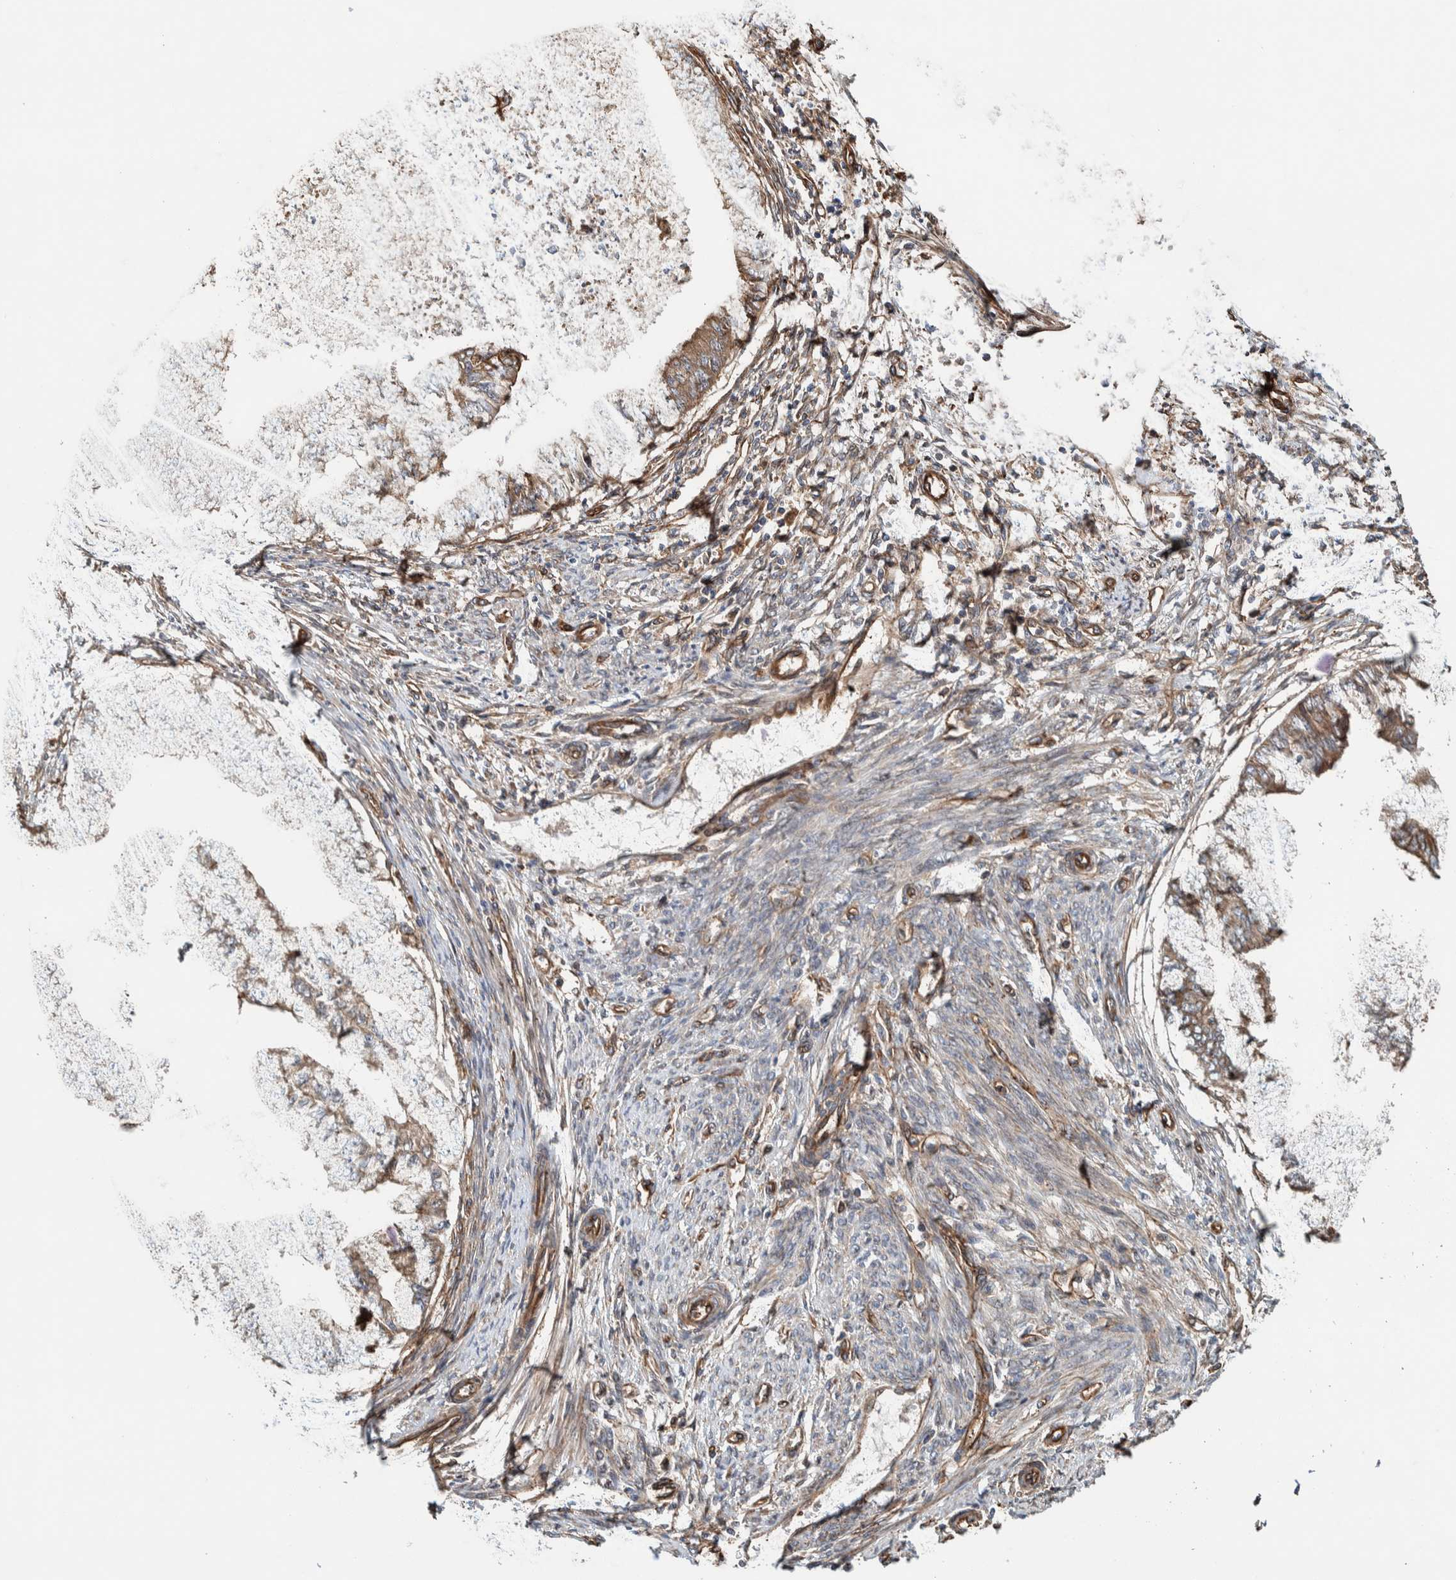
{"staining": {"intensity": "weak", "quantity": ">75%", "location": "cytoplasmic/membranous"}, "tissue": "endometrial cancer", "cell_type": "Tumor cells", "image_type": "cancer", "snomed": [{"axis": "morphology", "description": "Polyp, NOS"}, {"axis": "morphology", "description": "Adenocarcinoma, NOS"}, {"axis": "morphology", "description": "Adenoma, NOS"}, {"axis": "topography", "description": "Endometrium"}], "caption": "Tumor cells demonstrate weak cytoplasmic/membranous staining in approximately >75% of cells in endometrial cancer. (IHC, brightfield microscopy, high magnification).", "gene": "PKD1L1", "patient": {"sex": "female", "age": 79}}